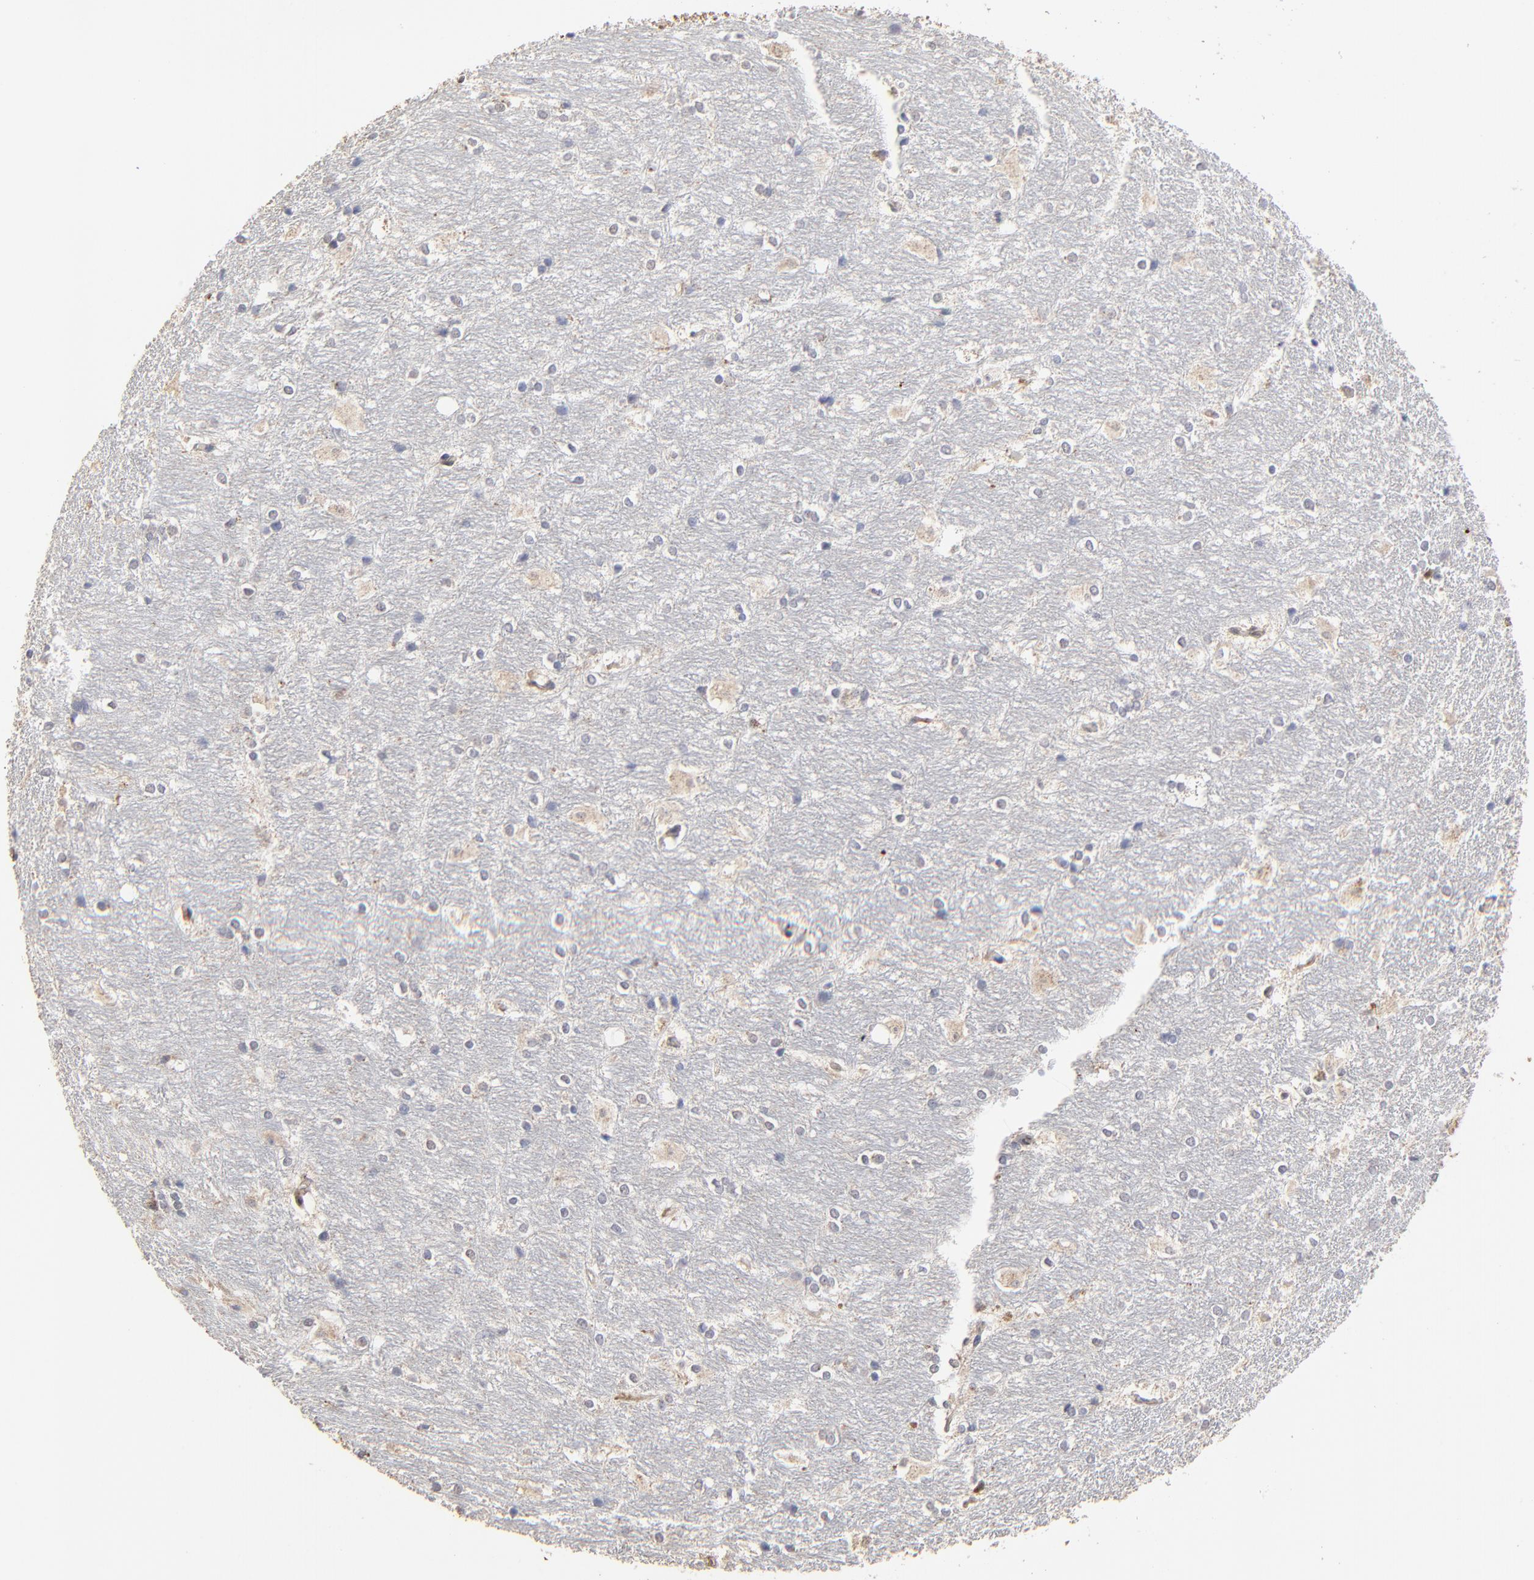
{"staining": {"intensity": "negative", "quantity": "none", "location": "none"}, "tissue": "hippocampus", "cell_type": "Glial cells", "image_type": "normal", "snomed": [{"axis": "morphology", "description": "Normal tissue, NOS"}, {"axis": "topography", "description": "Hippocampus"}], "caption": "High power microscopy histopathology image of an immunohistochemistry (IHC) photomicrograph of benign hippocampus, revealing no significant positivity in glial cells. (DAB immunohistochemistry (IHC) visualized using brightfield microscopy, high magnification).", "gene": "LGALS3", "patient": {"sex": "female", "age": 19}}